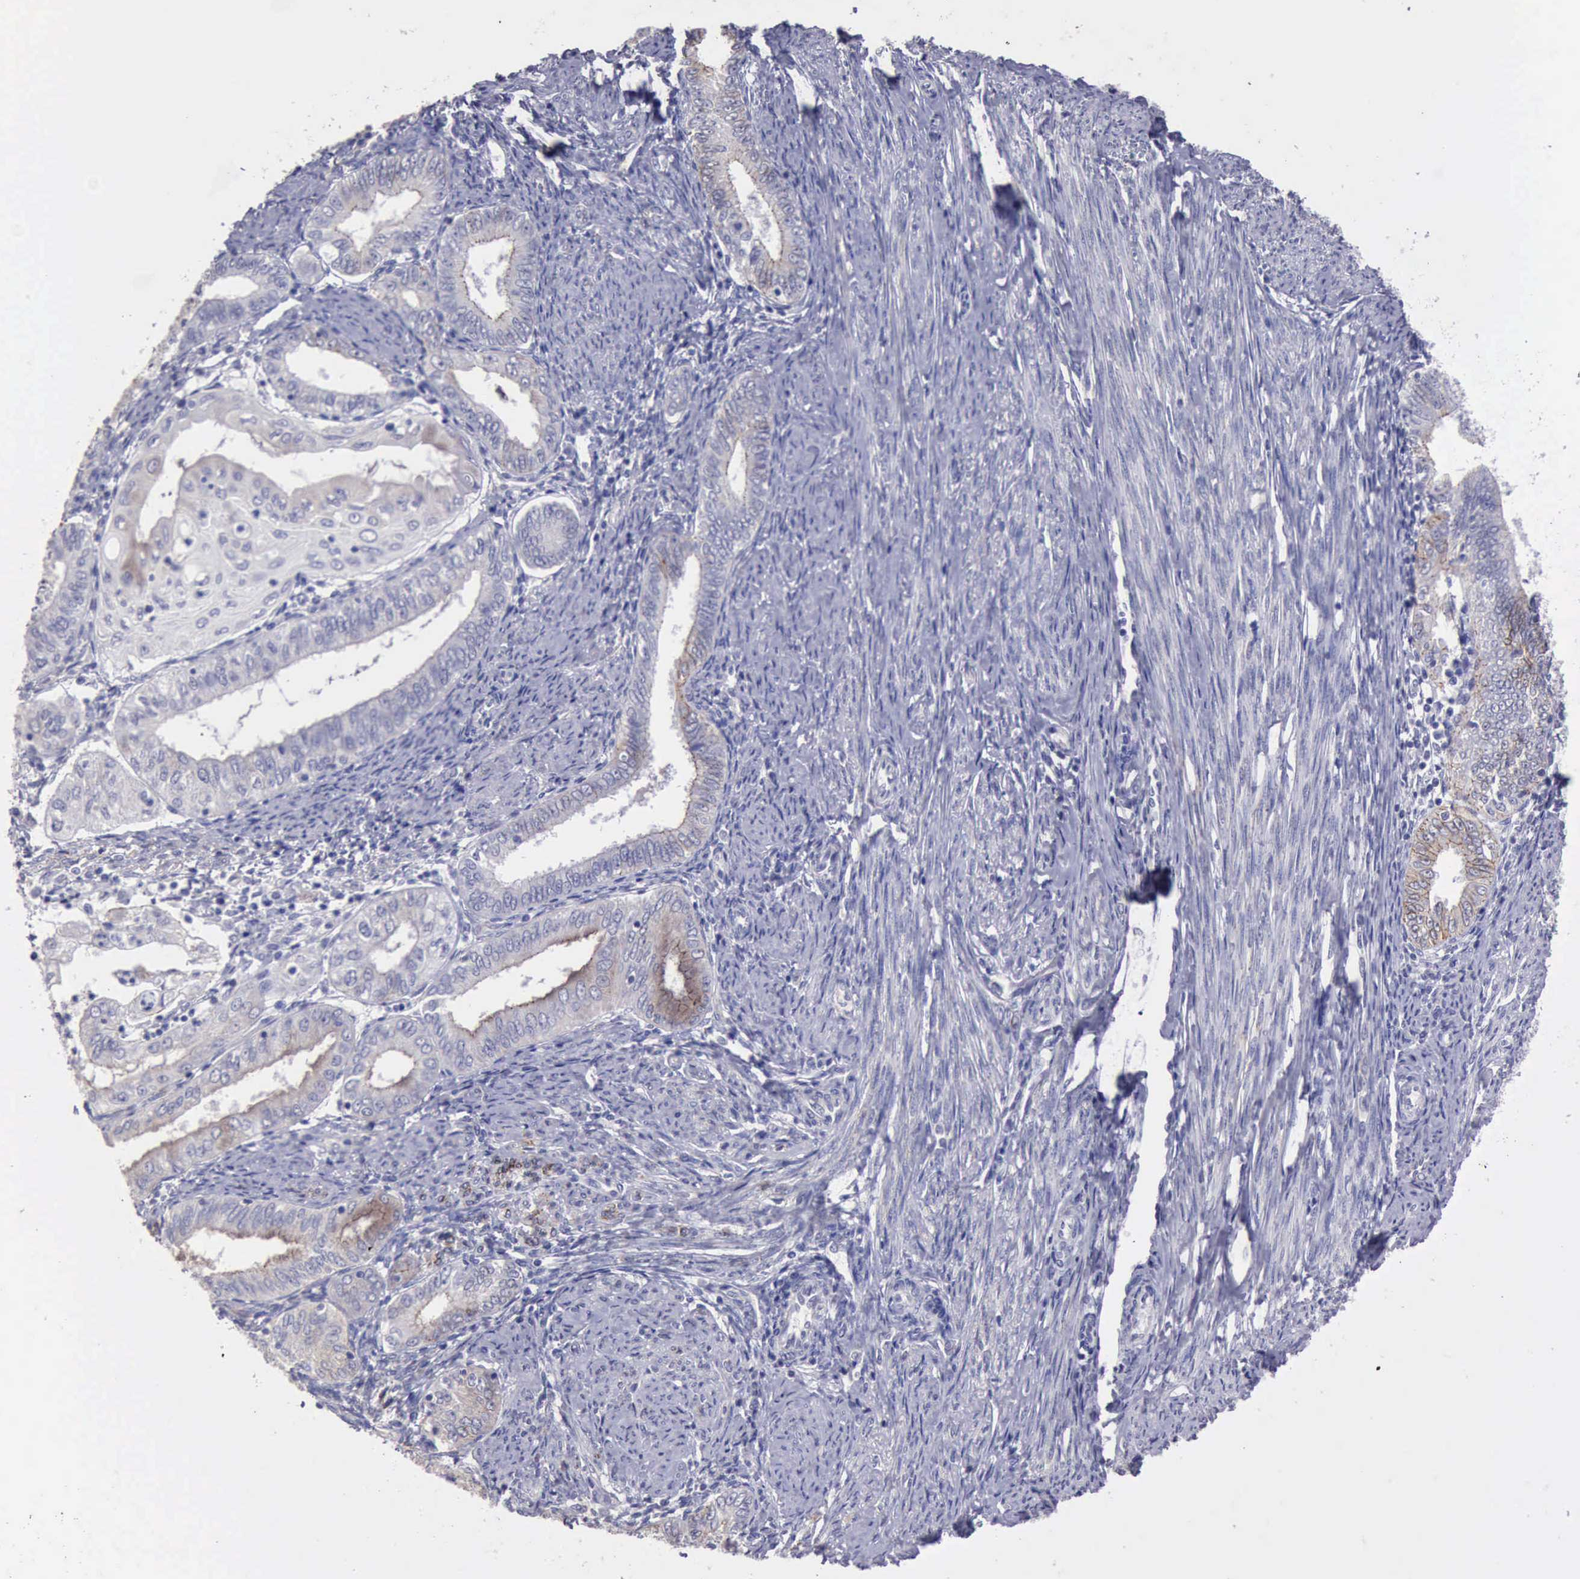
{"staining": {"intensity": "weak", "quantity": "<25%", "location": "cytoplasmic/membranous"}, "tissue": "endometrial cancer", "cell_type": "Tumor cells", "image_type": "cancer", "snomed": [{"axis": "morphology", "description": "Adenocarcinoma, NOS"}, {"axis": "topography", "description": "Endometrium"}], "caption": "An immunohistochemistry image of endometrial cancer (adenocarcinoma) is shown. There is no staining in tumor cells of endometrial cancer (adenocarcinoma).", "gene": "KCND1", "patient": {"sex": "female", "age": 55}}